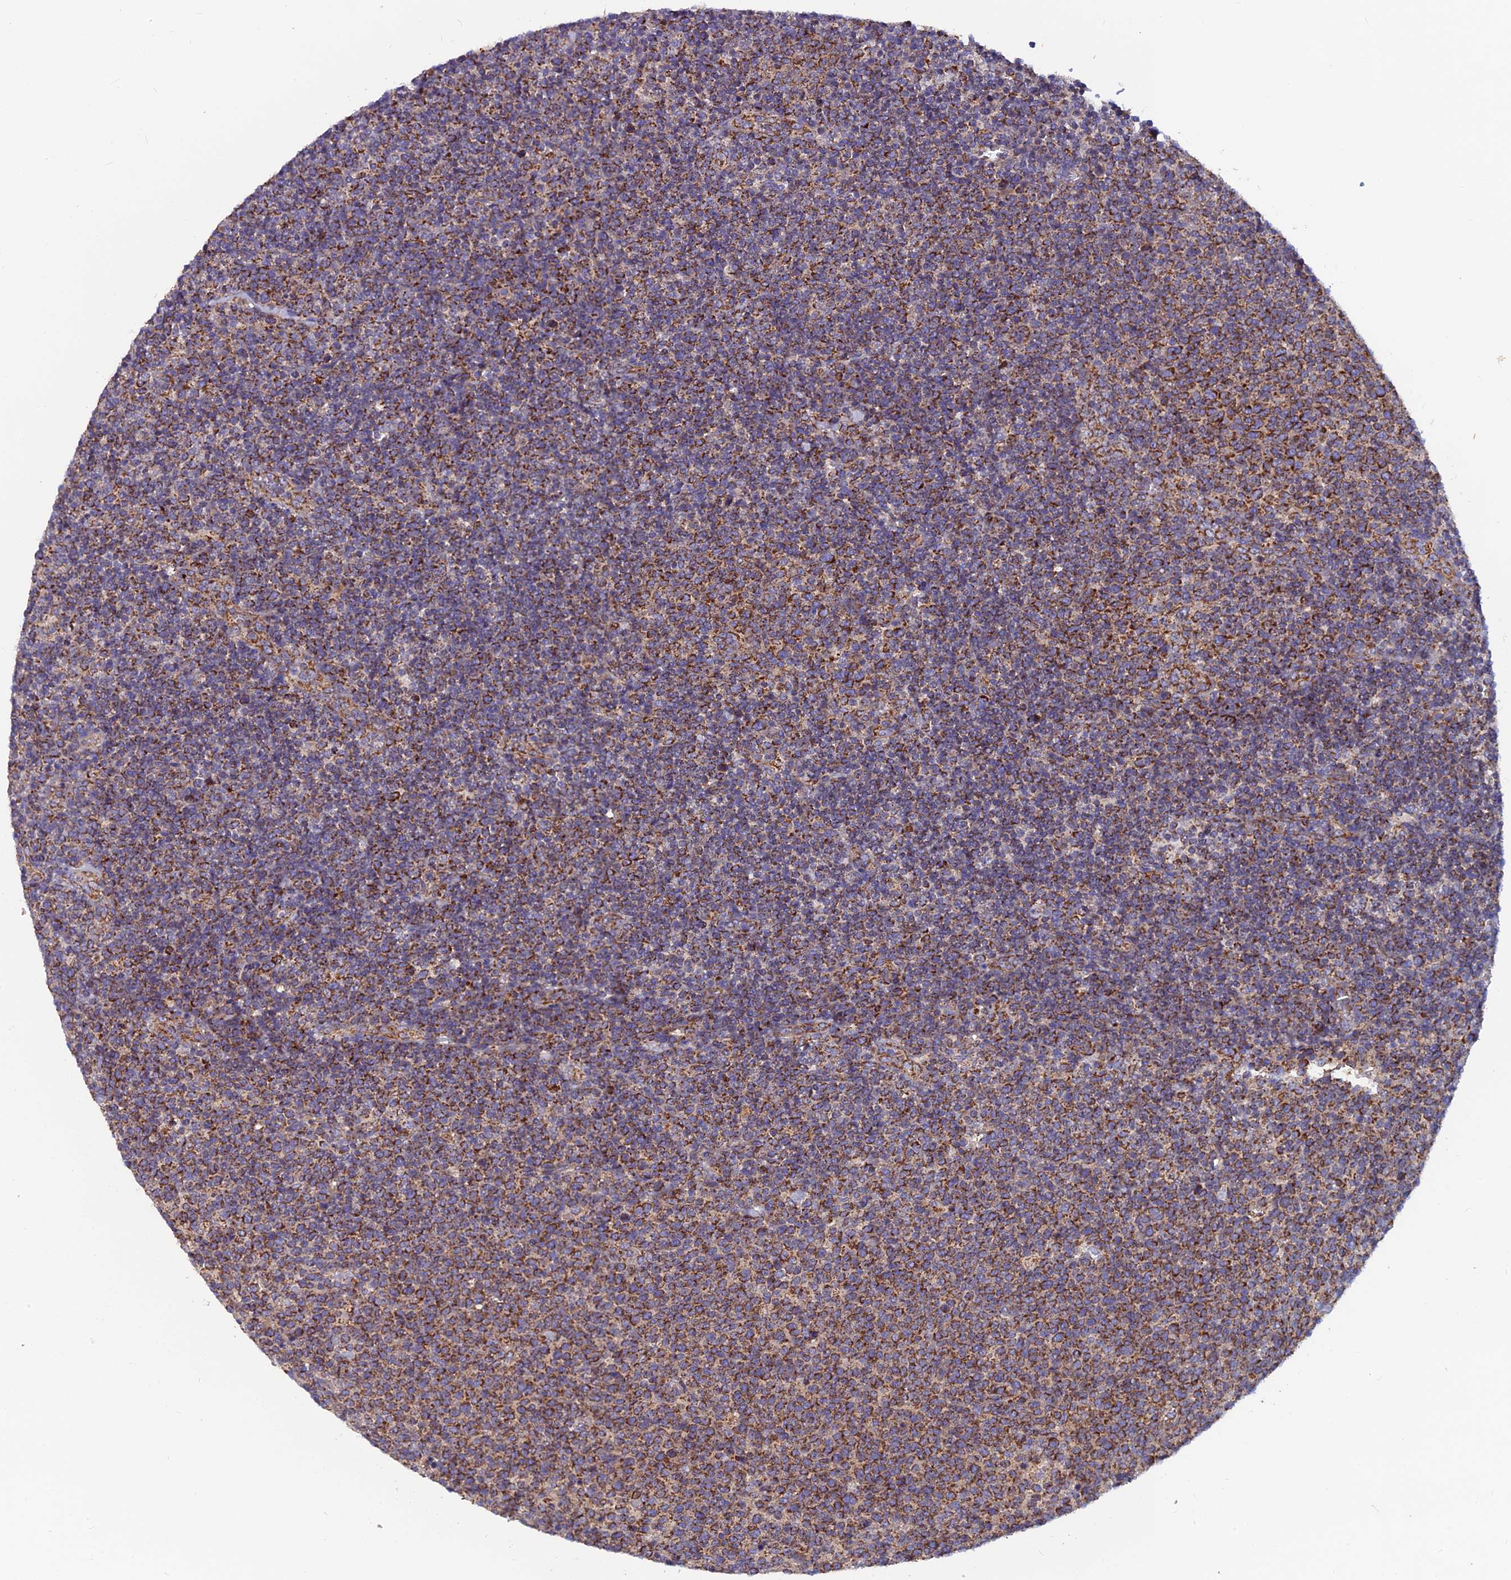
{"staining": {"intensity": "strong", "quantity": "25%-75%", "location": "cytoplasmic/membranous"}, "tissue": "lymphoma", "cell_type": "Tumor cells", "image_type": "cancer", "snomed": [{"axis": "morphology", "description": "Malignant lymphoma, non-Hodgkin's type, High grade"}, {"axis": "topography", "description": "Lymph node"}], "caption": "Protein expression analysis of human malignant lymphoma, non-Hodgkin's type (high-grade) reveals strong cytoplasmic/membranous expression in approximately 25%-75% of tumor cells. The staining was performed using DAB (3,3'-diaminobenzidine) to visualize the protein expression in brown, while the nuclei were stained in blue with hematoxylin (Magnification: 20x).", "gene": "MRPS9", "patient": {"sex": "male", "age": 61}}